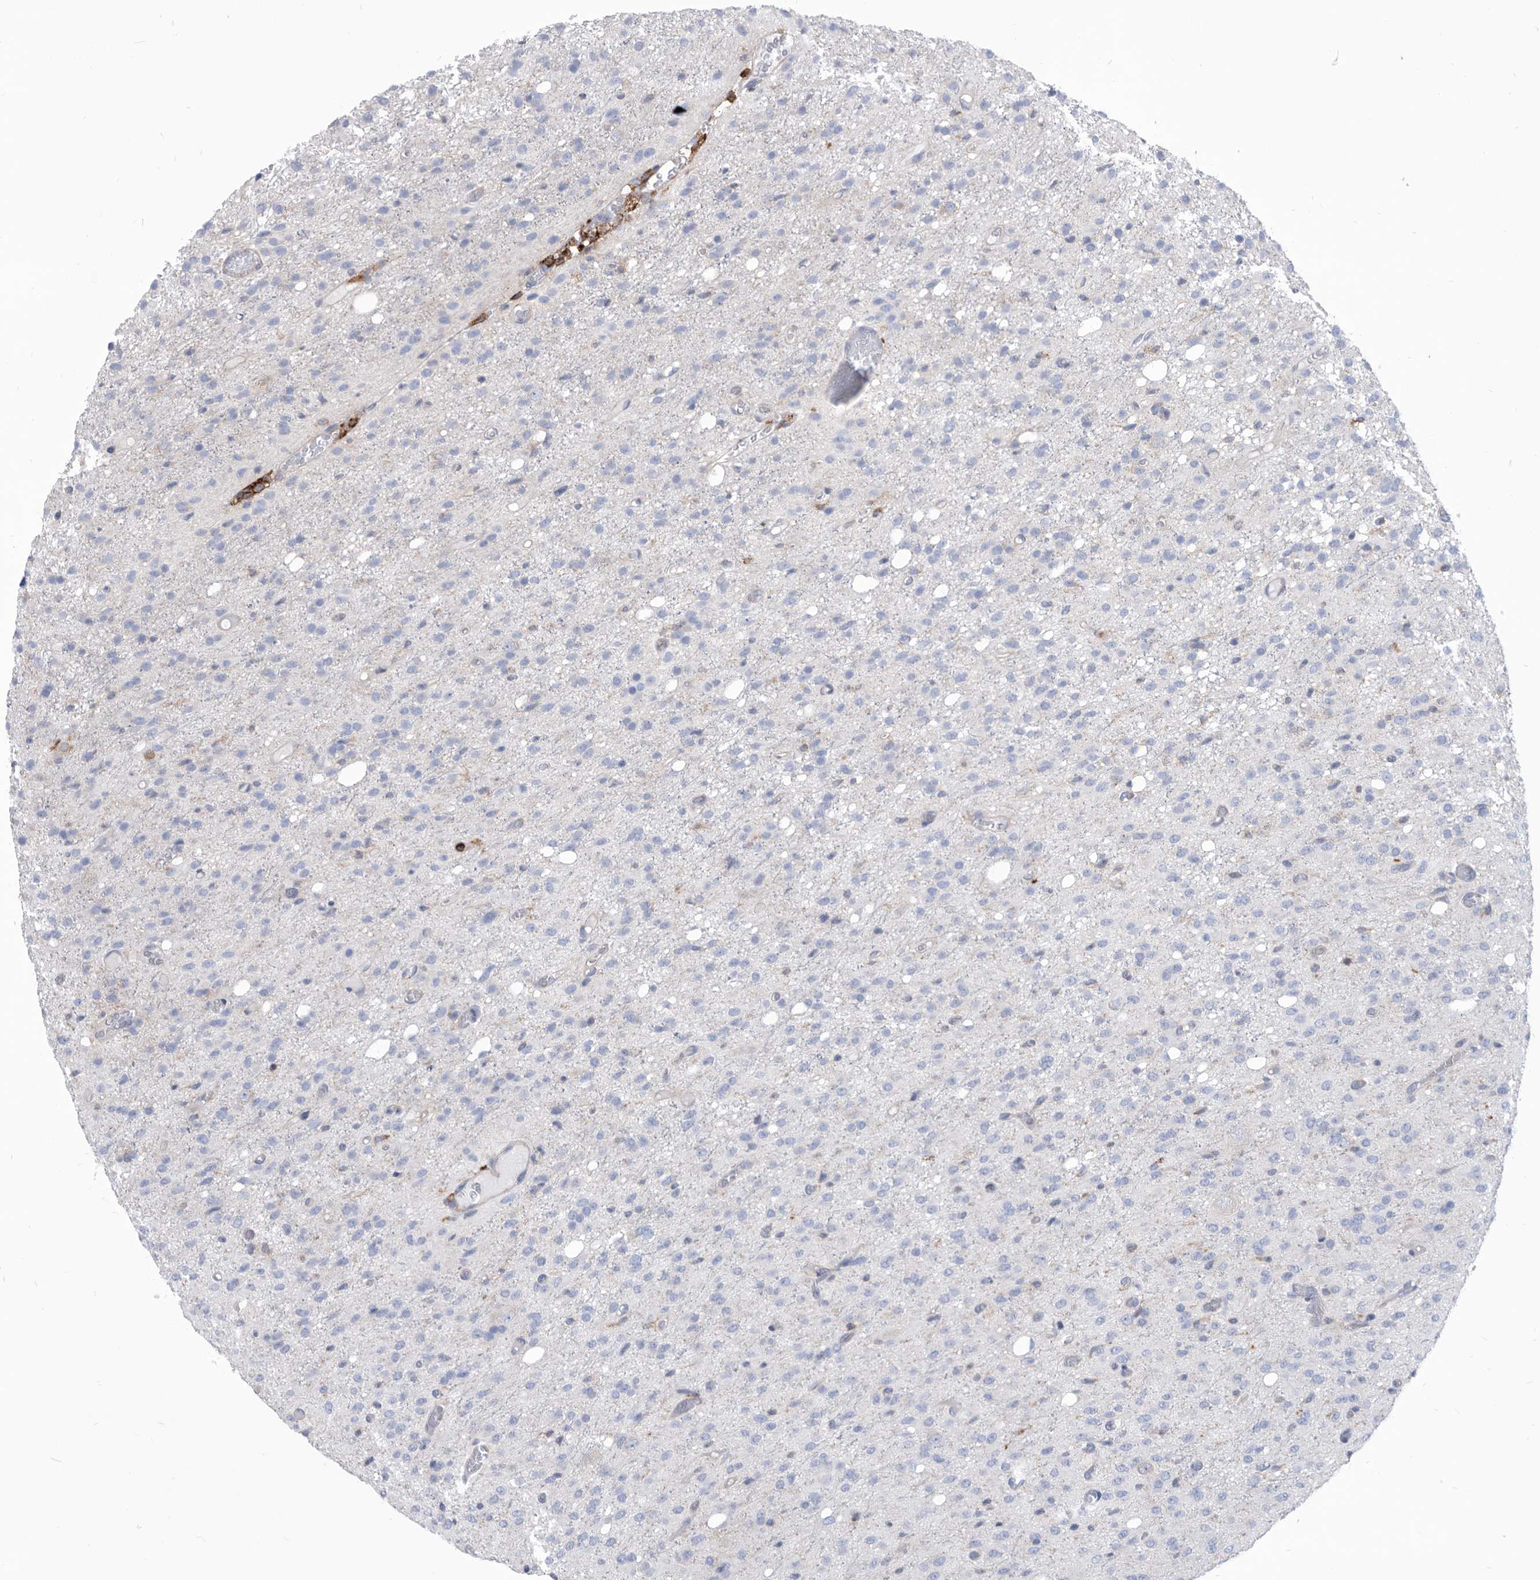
{"staining": {"intensity": "negative", "quantity": "none", "location": "none"}, "tissue": "glioma", "cell_type": "Tumor cells", "image_type": "cancer", "snomed": [{"axis": "morphology", "description": "Glioma, malignant, High grade"}, {"axis": "topography", "description": "Brain"}], "caption": "The immunohistochemistry (IHC) image has no significant staining in tumor cells of malignant high-grade glioma tissue.", "gene": "SMG7", "patient": {"sex": "female", "age": 59}}